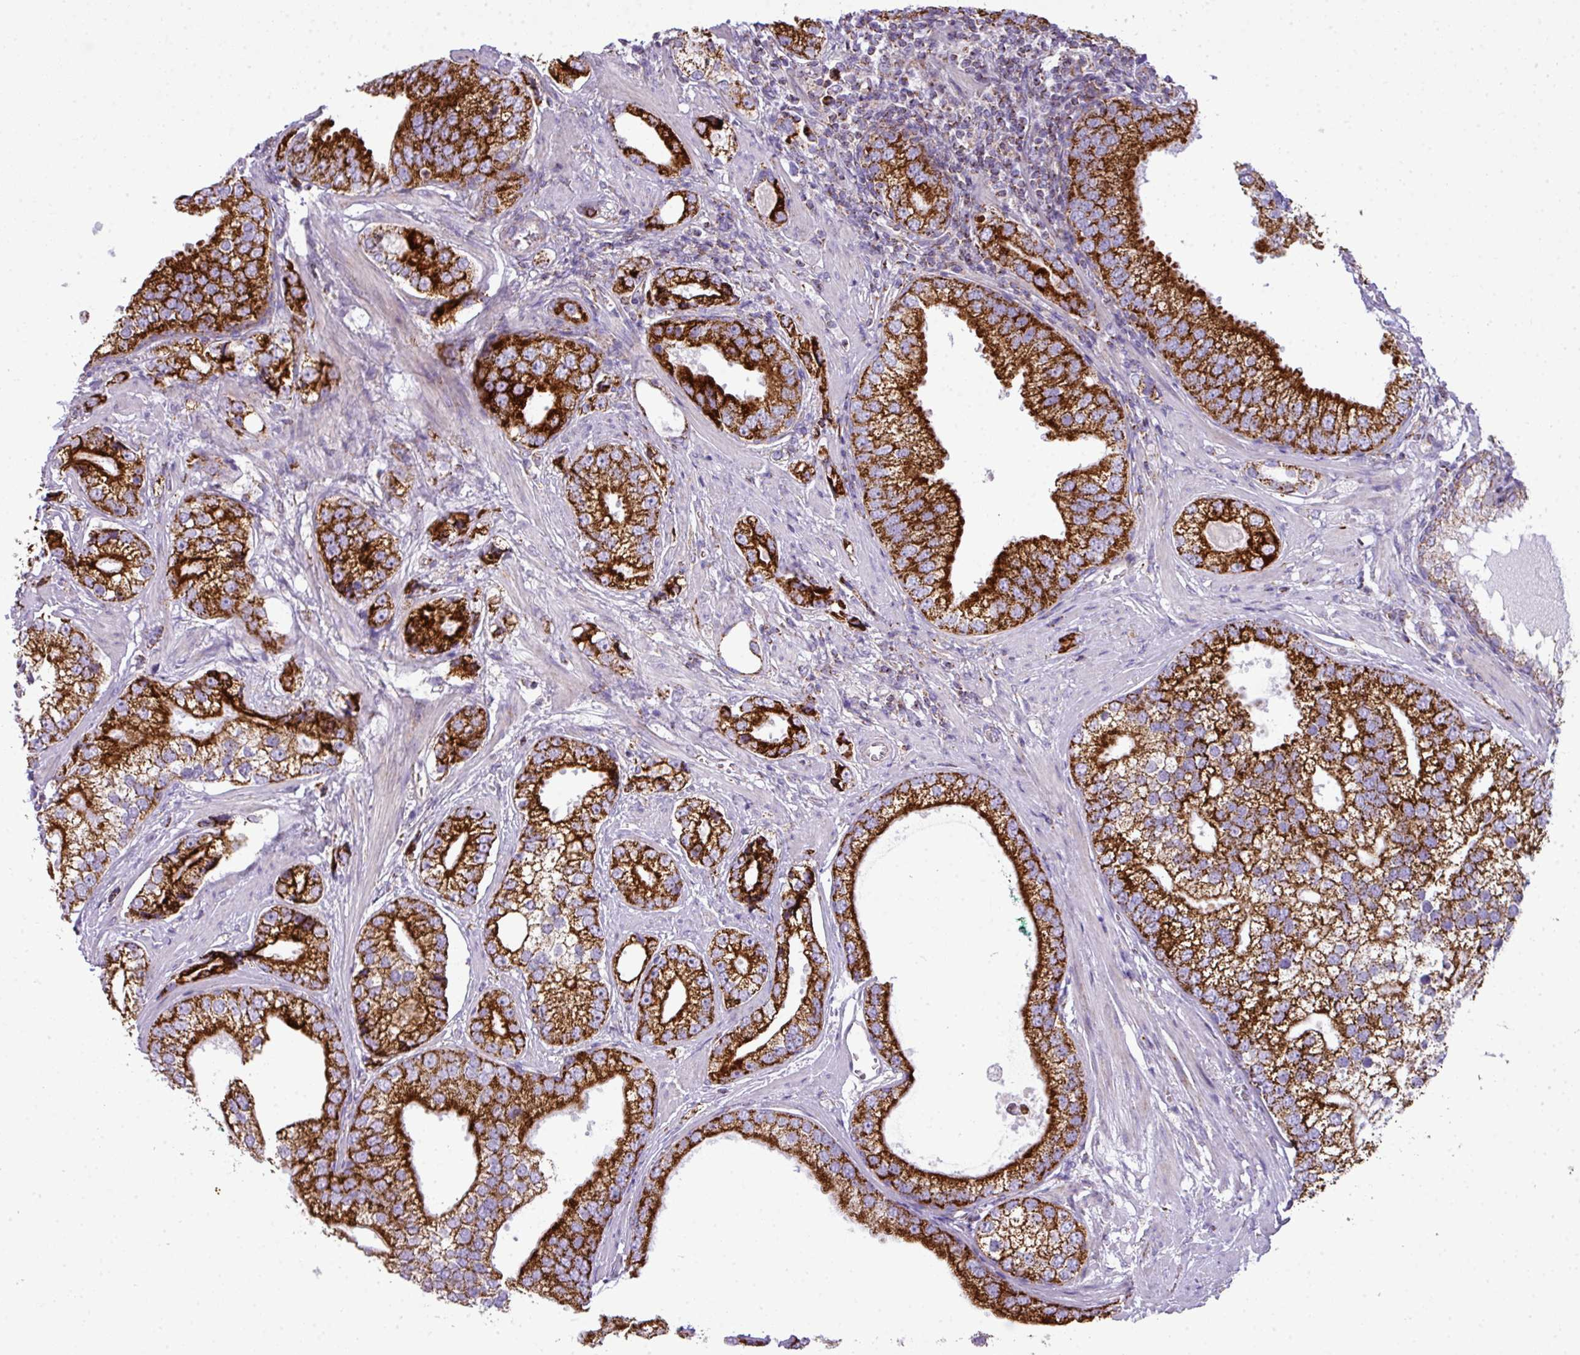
{"staining": {"intensity": "strong", "quantity": ">75%", "location": "cytoplasmic/membranous"}, "tissue": "prostate cancer", "cell_type": "Tumor cells", "image_type": "cancer", "snomed": [{"axis": "morphology", "description": "Adenocarcinoma, High grade"}, {"axis": "topography", "description": "Prostate"}], "caption": "Human prostate cancer (high-grade adenocarcinoma) stained for a protein (brown) exhibits strong cytoplasmic/membranous positive expression in approximately >75% of tumor cells.", "gene": "ZNF81", "patient": {"sex": "male", "age": 75}}